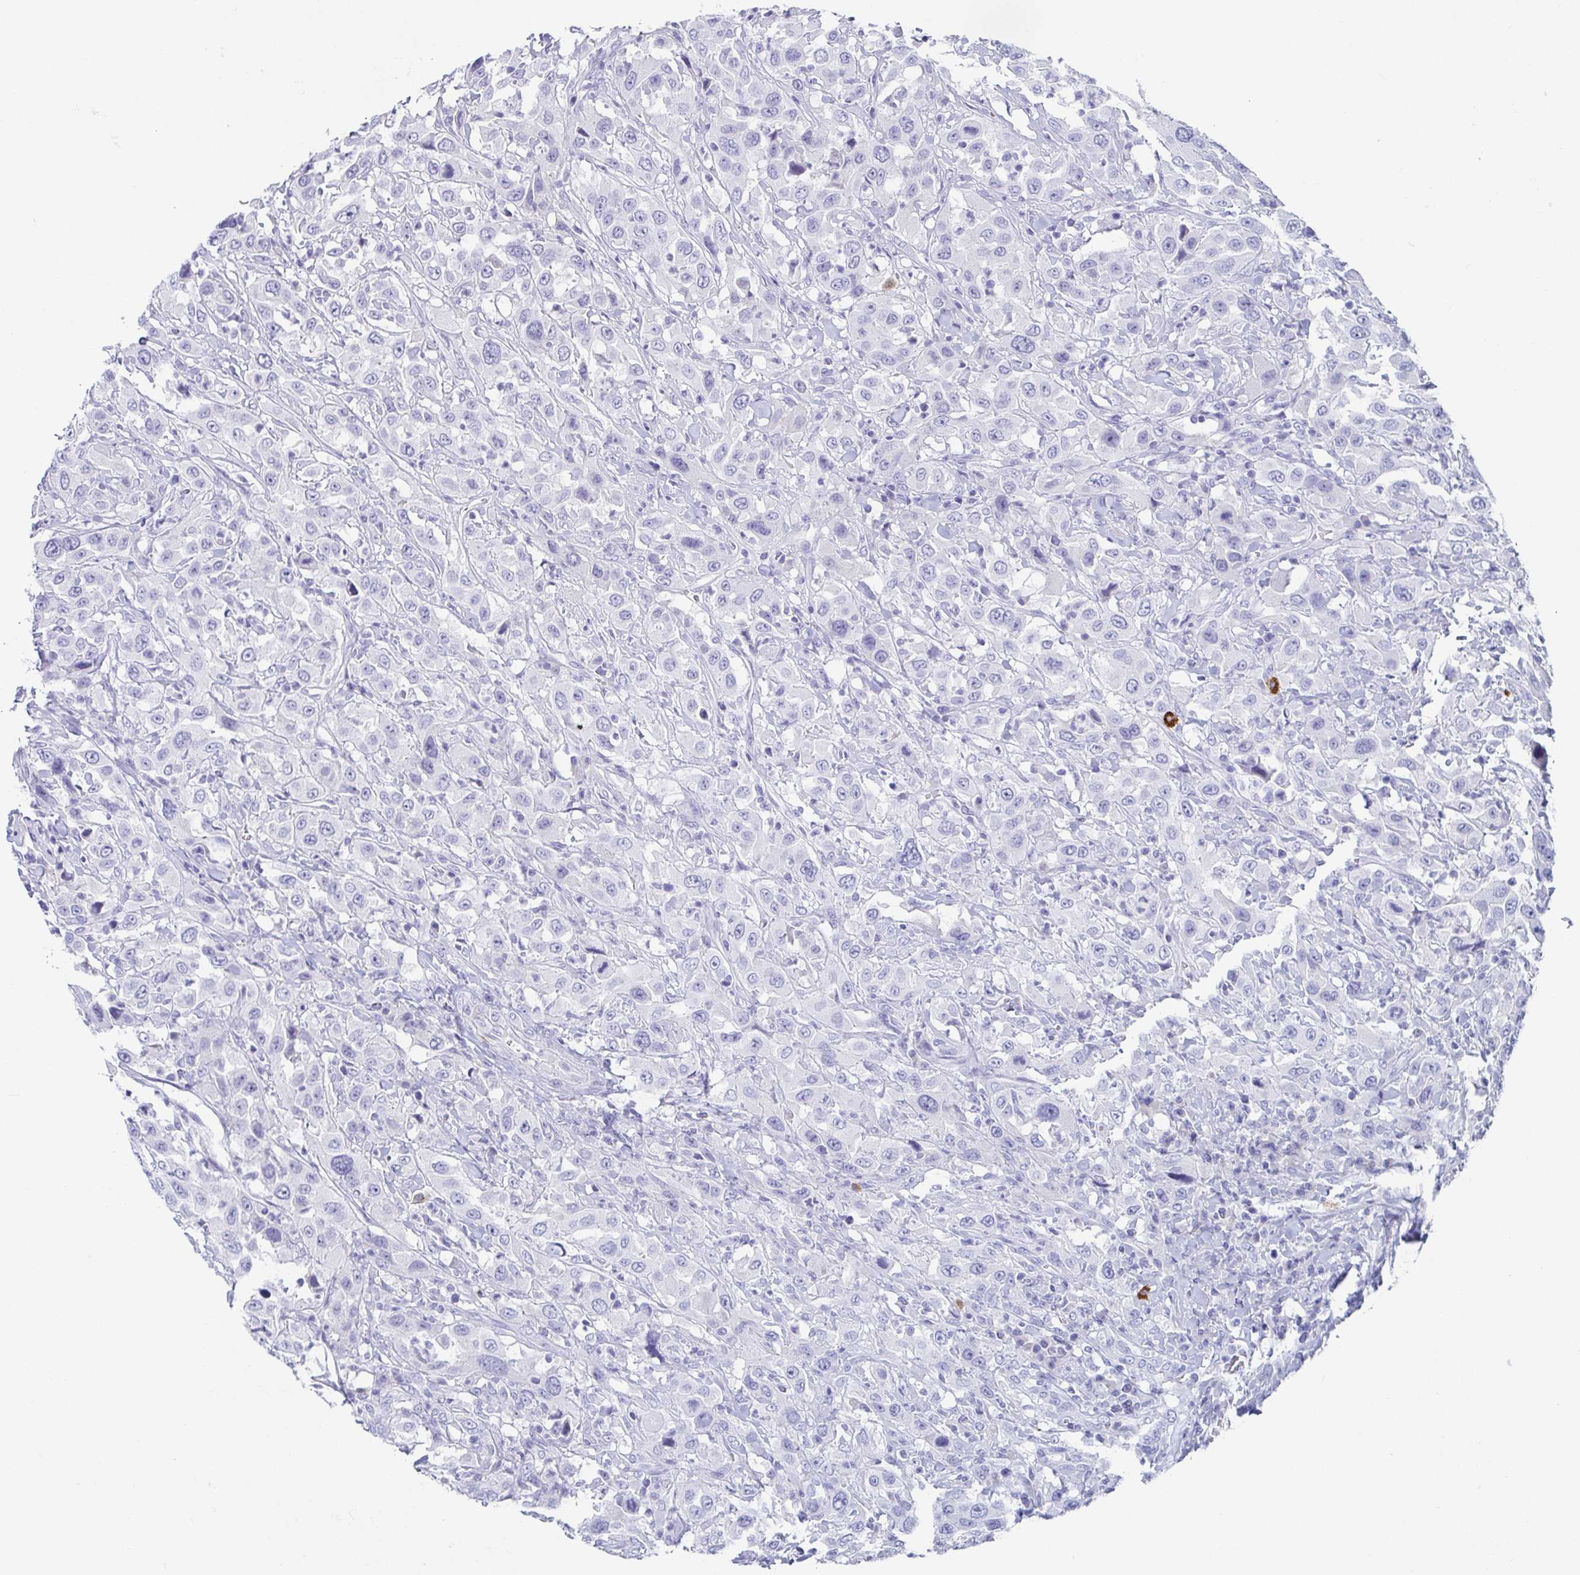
{"staining": {"intensity": "negative", "quantity": "none", "location": "none"}, "tissue": "urothelial cancer", "cell_type": "Tumor cells", "image_type": "cancer", "snomed": [{"axis": "morphology", "description": "Urothelial carcinoma, High grade"}, {"axis": "topography", "description": "Urinary bladder"}], "caption": "Tumor cells show no significant positivity in urothelial cancer. (Brightfield microscopy of DAB (3,3'-diaminobenzidine) immunohistochemistry (IHC) at high magnification).", "gene": "PLA2G1B", "patient": {"sex": "male", "age": 61}}